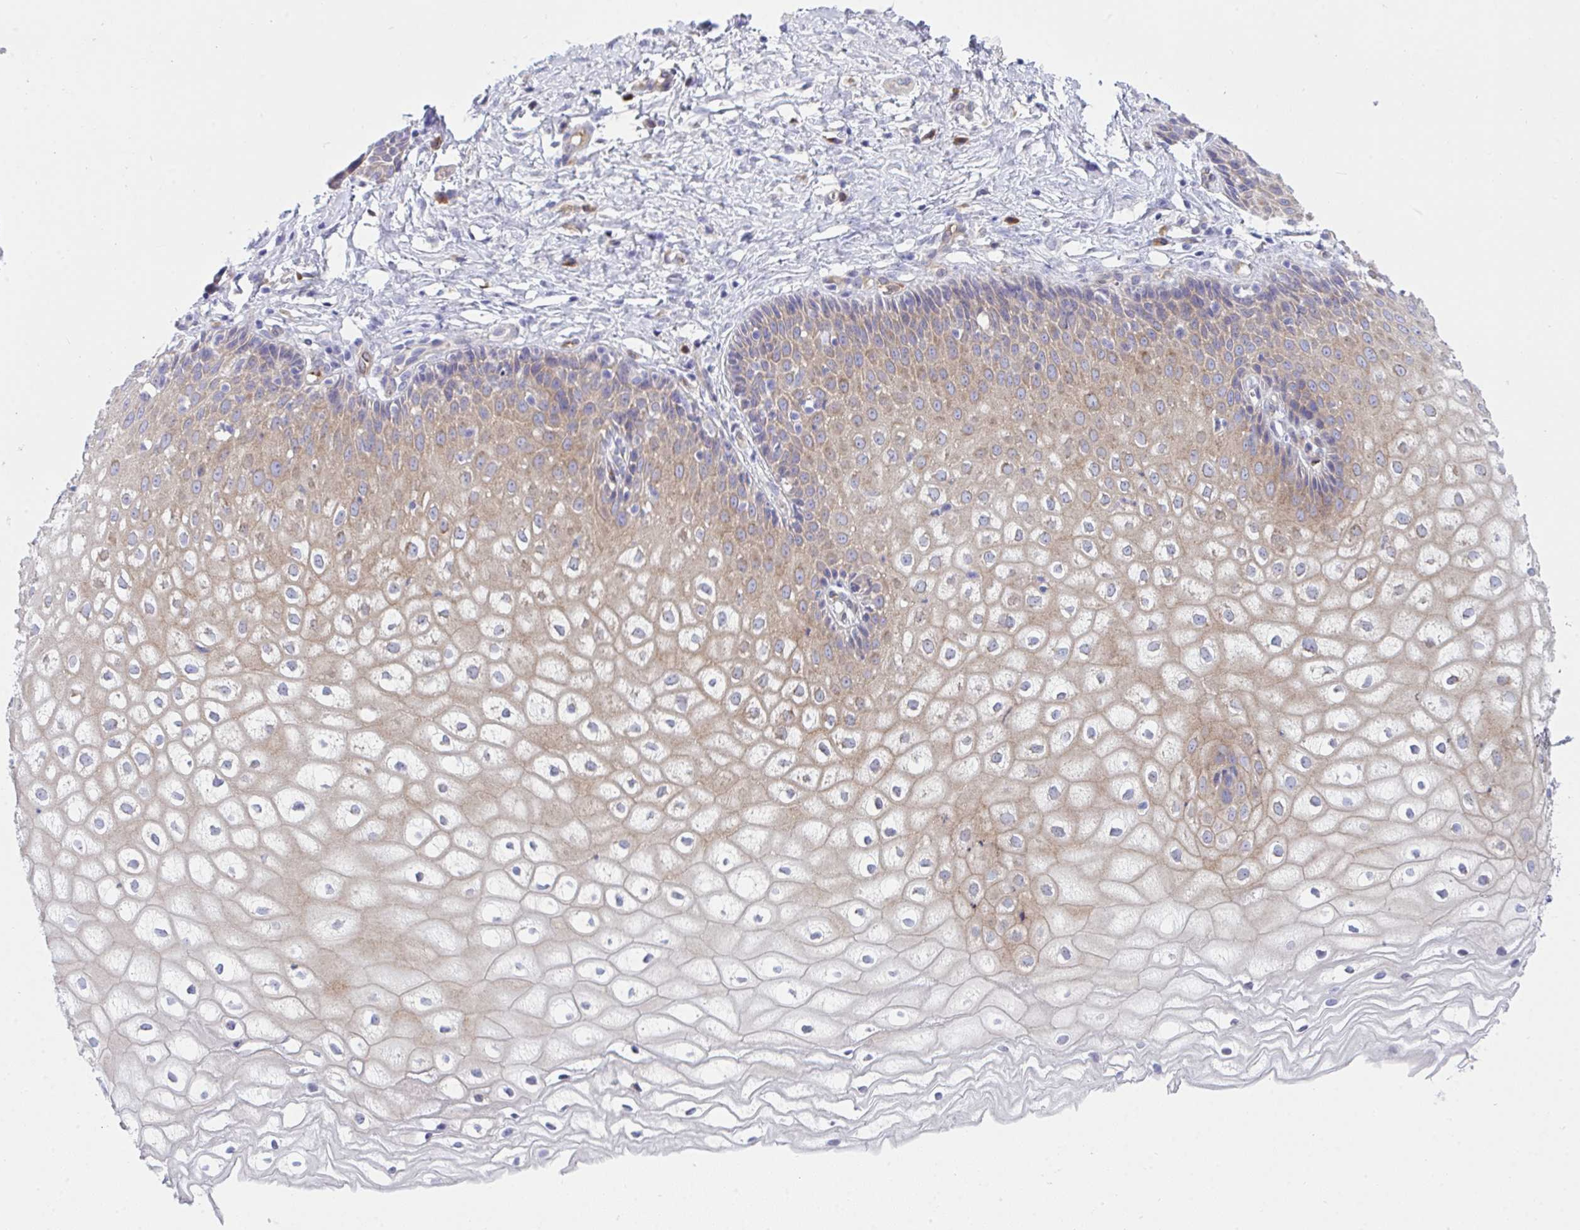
{"staining": {"intensity": "negative", "quantity": "none", "location": "none"}, "tissue": "cervix", "cell_type": "Glandular cells", "image_type": "normal", "snomed": [{"axis": "morphology", "description": "Normal tissue, NOS"}, {"axis": "topography", "description": "Cervix"}], "caption": "High power microscopy image of an immunohistochemistry image of unremarkable cervix, revealing no significant positivity in glandular cells.", "gene": "GAB1", "patient": {"sex": "female", "age": 36}}